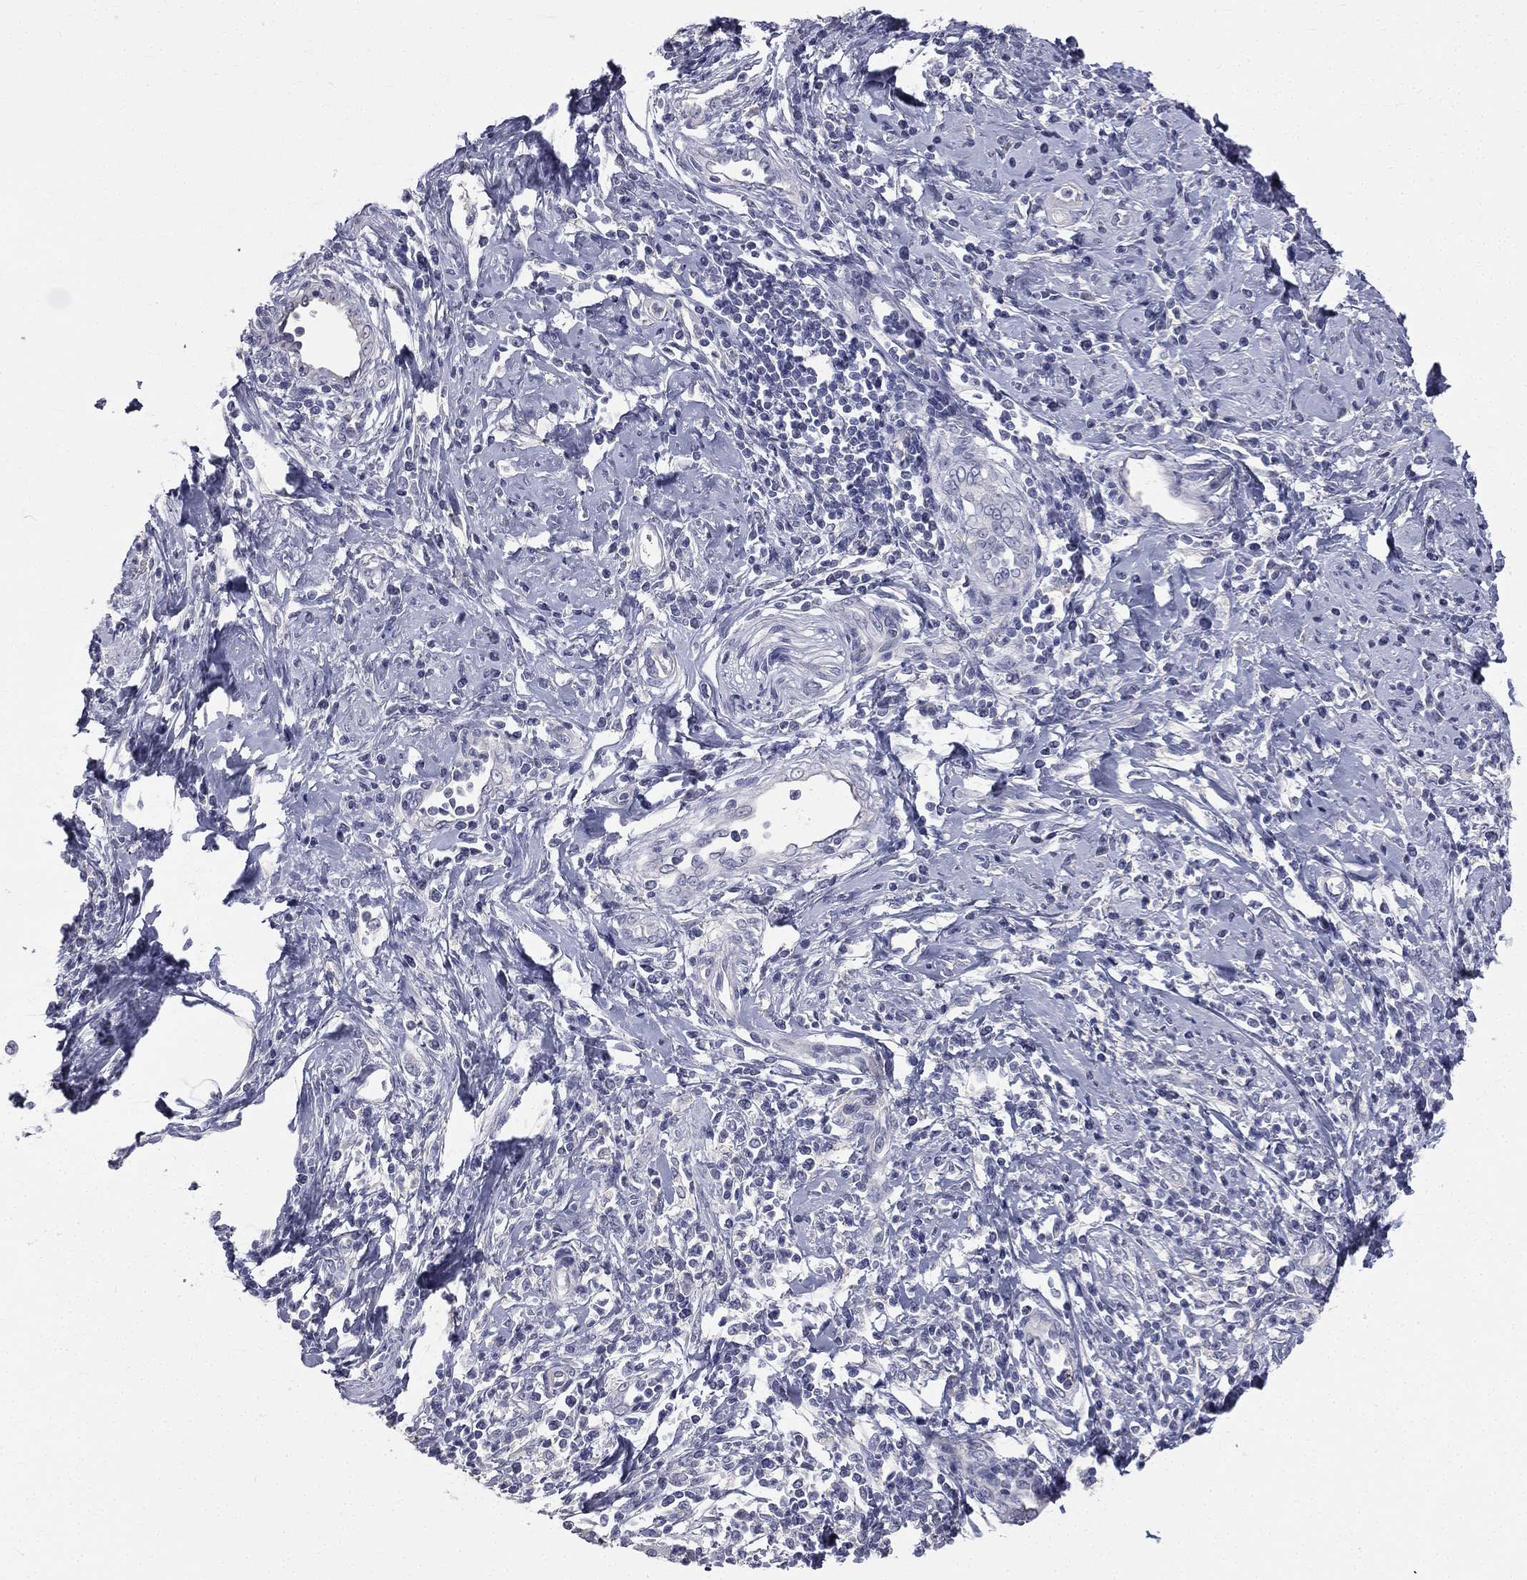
{"staining": {"intensity": "negative", "quantity": "none", "location": "none"}, "tissue": "cervical cancer", "cell_type": "Tumor cells", "image_type": "cancer", "snomed": [{"axis": "morphology", "description": "Squamous cell carcinoma, NOS"}, {"axis": "topography", "description": "Cervix"}], "caption": "A histopathology image of squamous cell carcinoma (cervical) stained for a protein shows no brown staining in tumor cells.", "gene": "MUC13", "patient": {"sex": "female", "age": 26}}